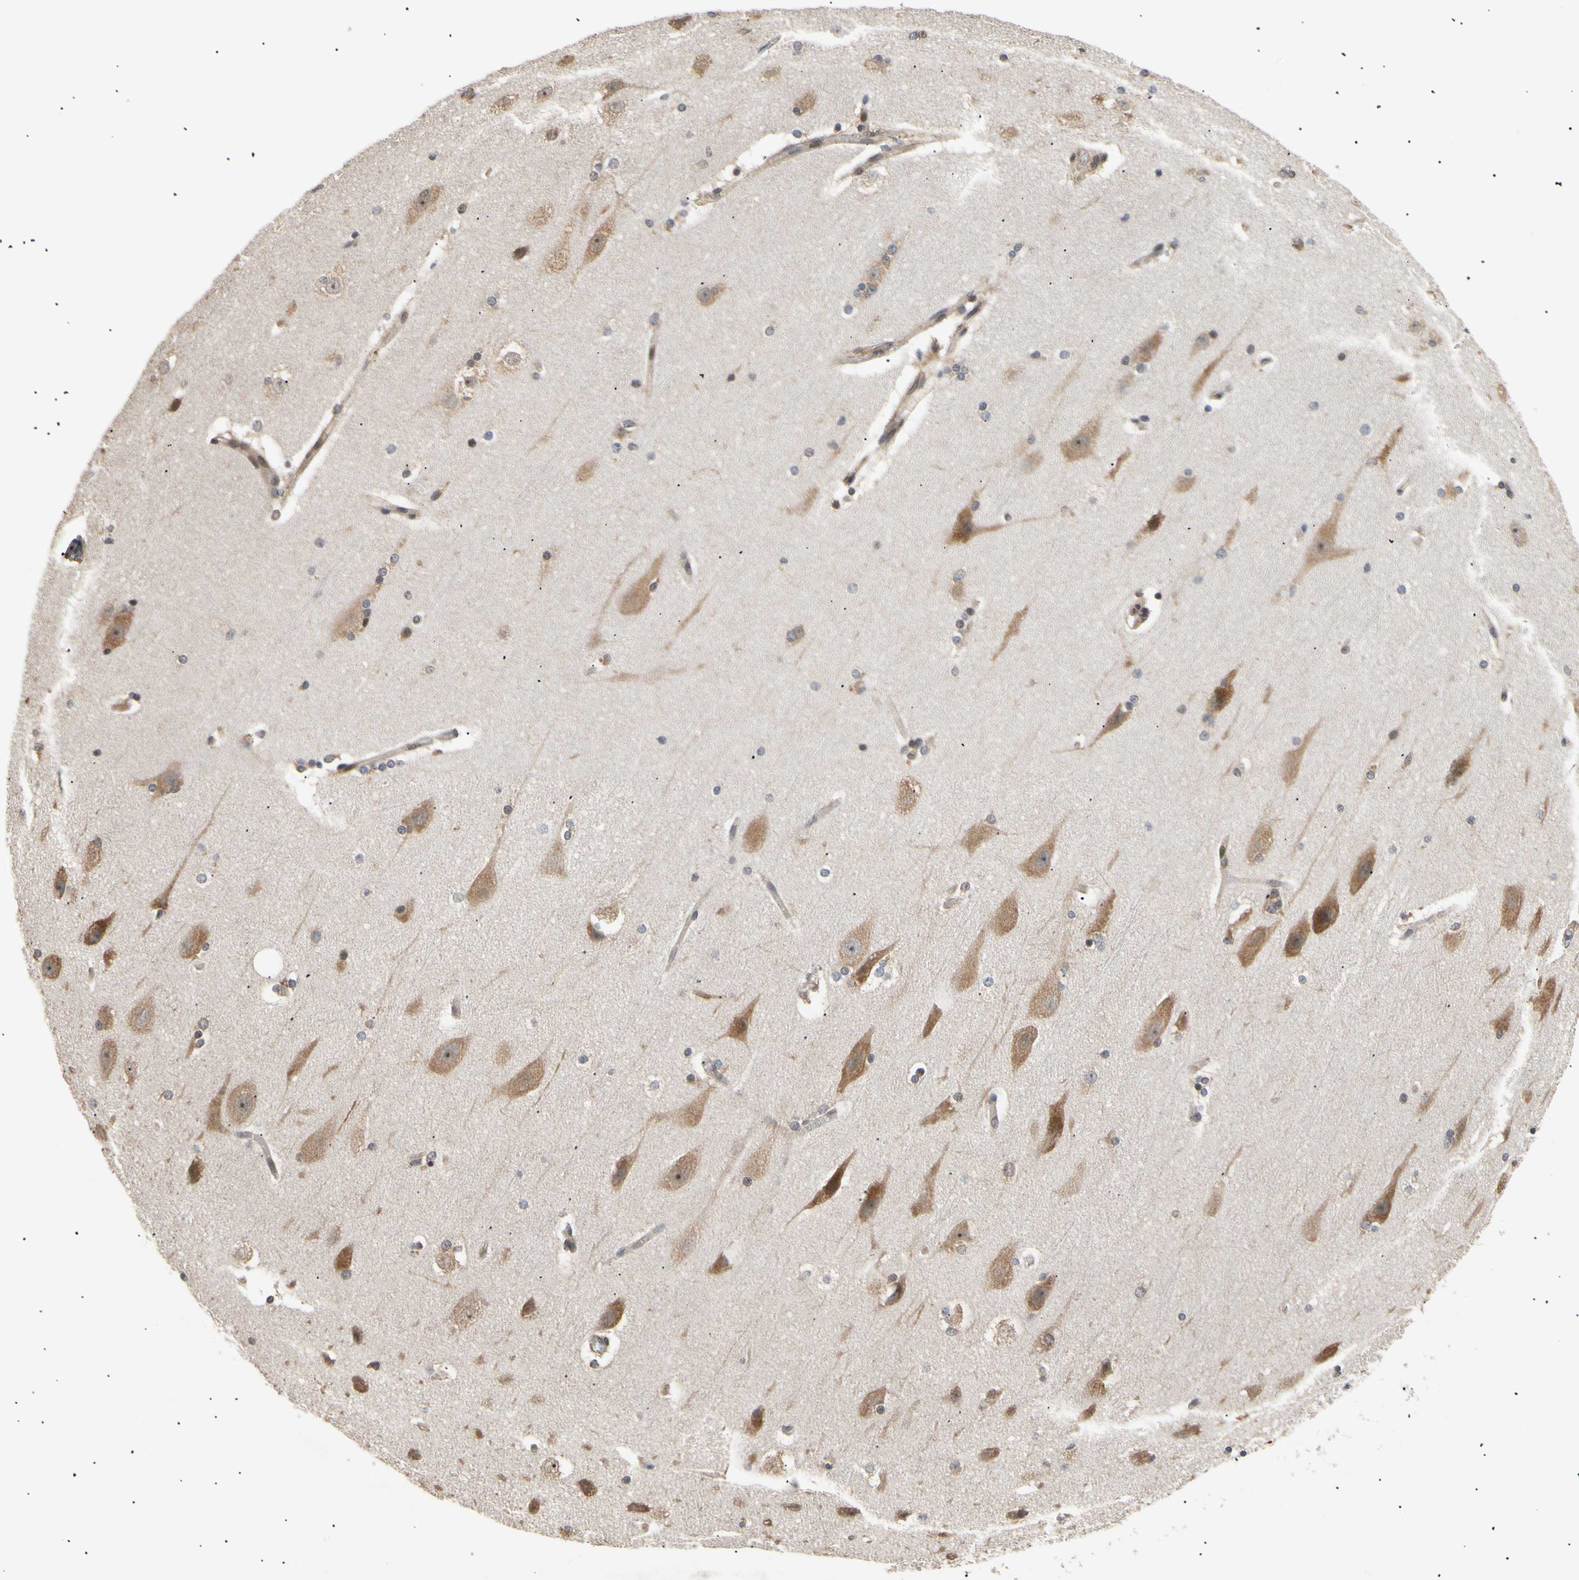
{"staining": {"intensity": "negative", "quantity": "none", "location": "none"}, "tissue": "cerebral cortex", "cell_type": "Endothelial cells", "image_type": "normal", "snomed": [{"axis": "morphology", "description": "Normal tissue, NOS"}, {"axis": "topography", "description": "Cerebral cortex"}, {"axis": "topography", "description": "Hippocampus"}], "caption": "Immunohistochemistry of unremarkable cerebral cortex exhibits no expression in endothelial cells. (DAB (3,3'-diaminobenzidine) immunohistochemistry visualized using brightfield microscopy, high magnification).", "gene": "EIF1AX", "patient": {"sex": "female", "age": 19}}